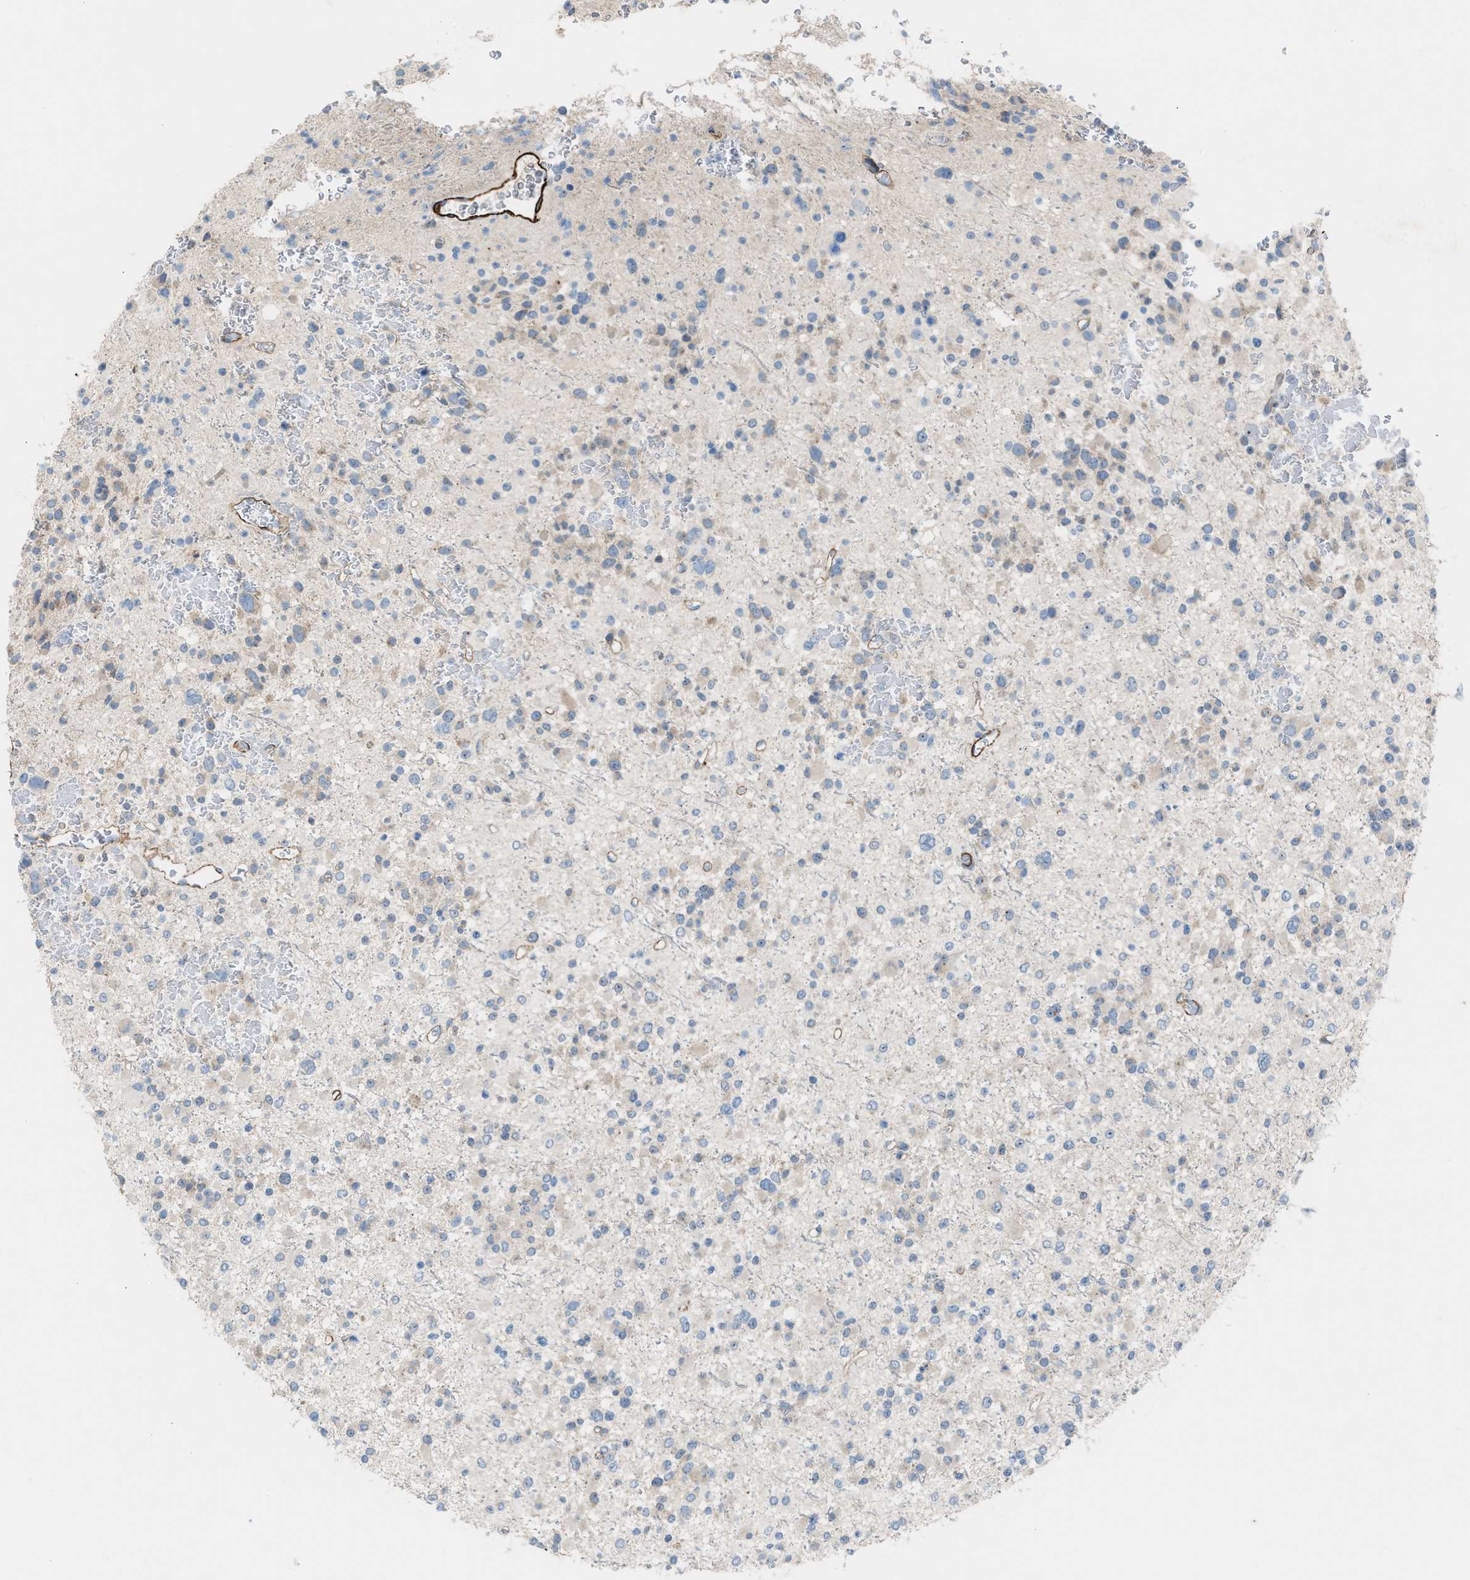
{"staining": {"intensity": "negative", "quantity": "none", "location": "none"}, "tissue": "glioma", "cell_type": "Tumor cells", "image_type": "cancer", "snomed": [{"axis": "morphology", "description": "Glioma, malignant, Low grade"}, {"axis": "topography", "description": "Brain"}], "caption": "An IHC micrograph of glioma is shown. There is no staining in tumor cells of glioma.", "gene": "NQO2", "patient": {"sex": "female", "age": 22}}